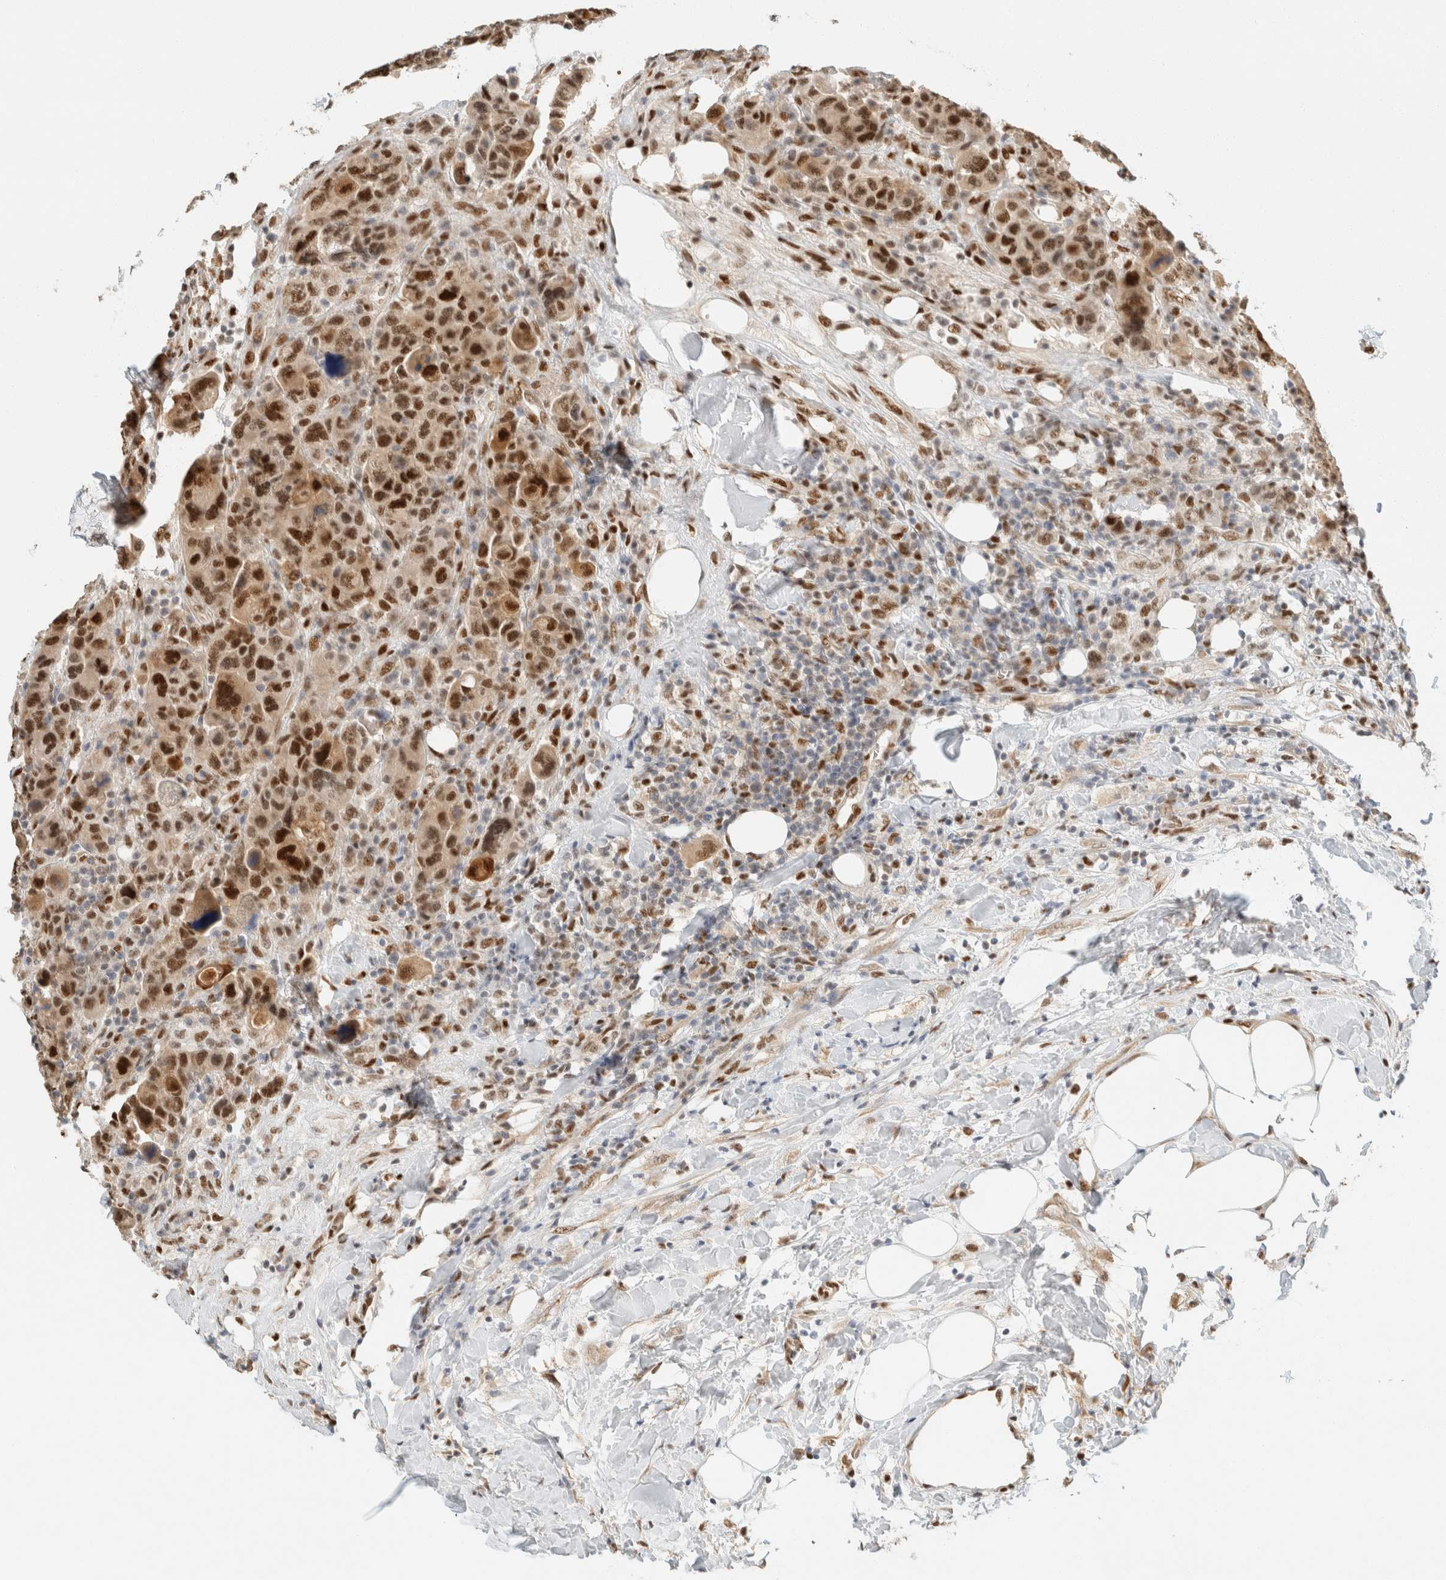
{"staining": {"intensity": "strong", "quantity": ">75%", "location": "nuclear"}, "tissue": "breast cancer", "cell_type": "Tumor cells", "image_type": "cancer", "snomed": [{"axis": "morphology", "description": "Duct carcinoma"}, {"axis": "topography", "description": "Breast"}], "caption": "Immunohistochemistry (IHC) image of neoplastic tissue: breast infiltrating ductal carcinoma stained using IHC exhibits high levels of strong protein expression localized specifically in the nuclear of tumor cells, appearing as a nuclear brown color.", "gene": "ZNF768", "patient": {"sex": "female", "age": 37}}